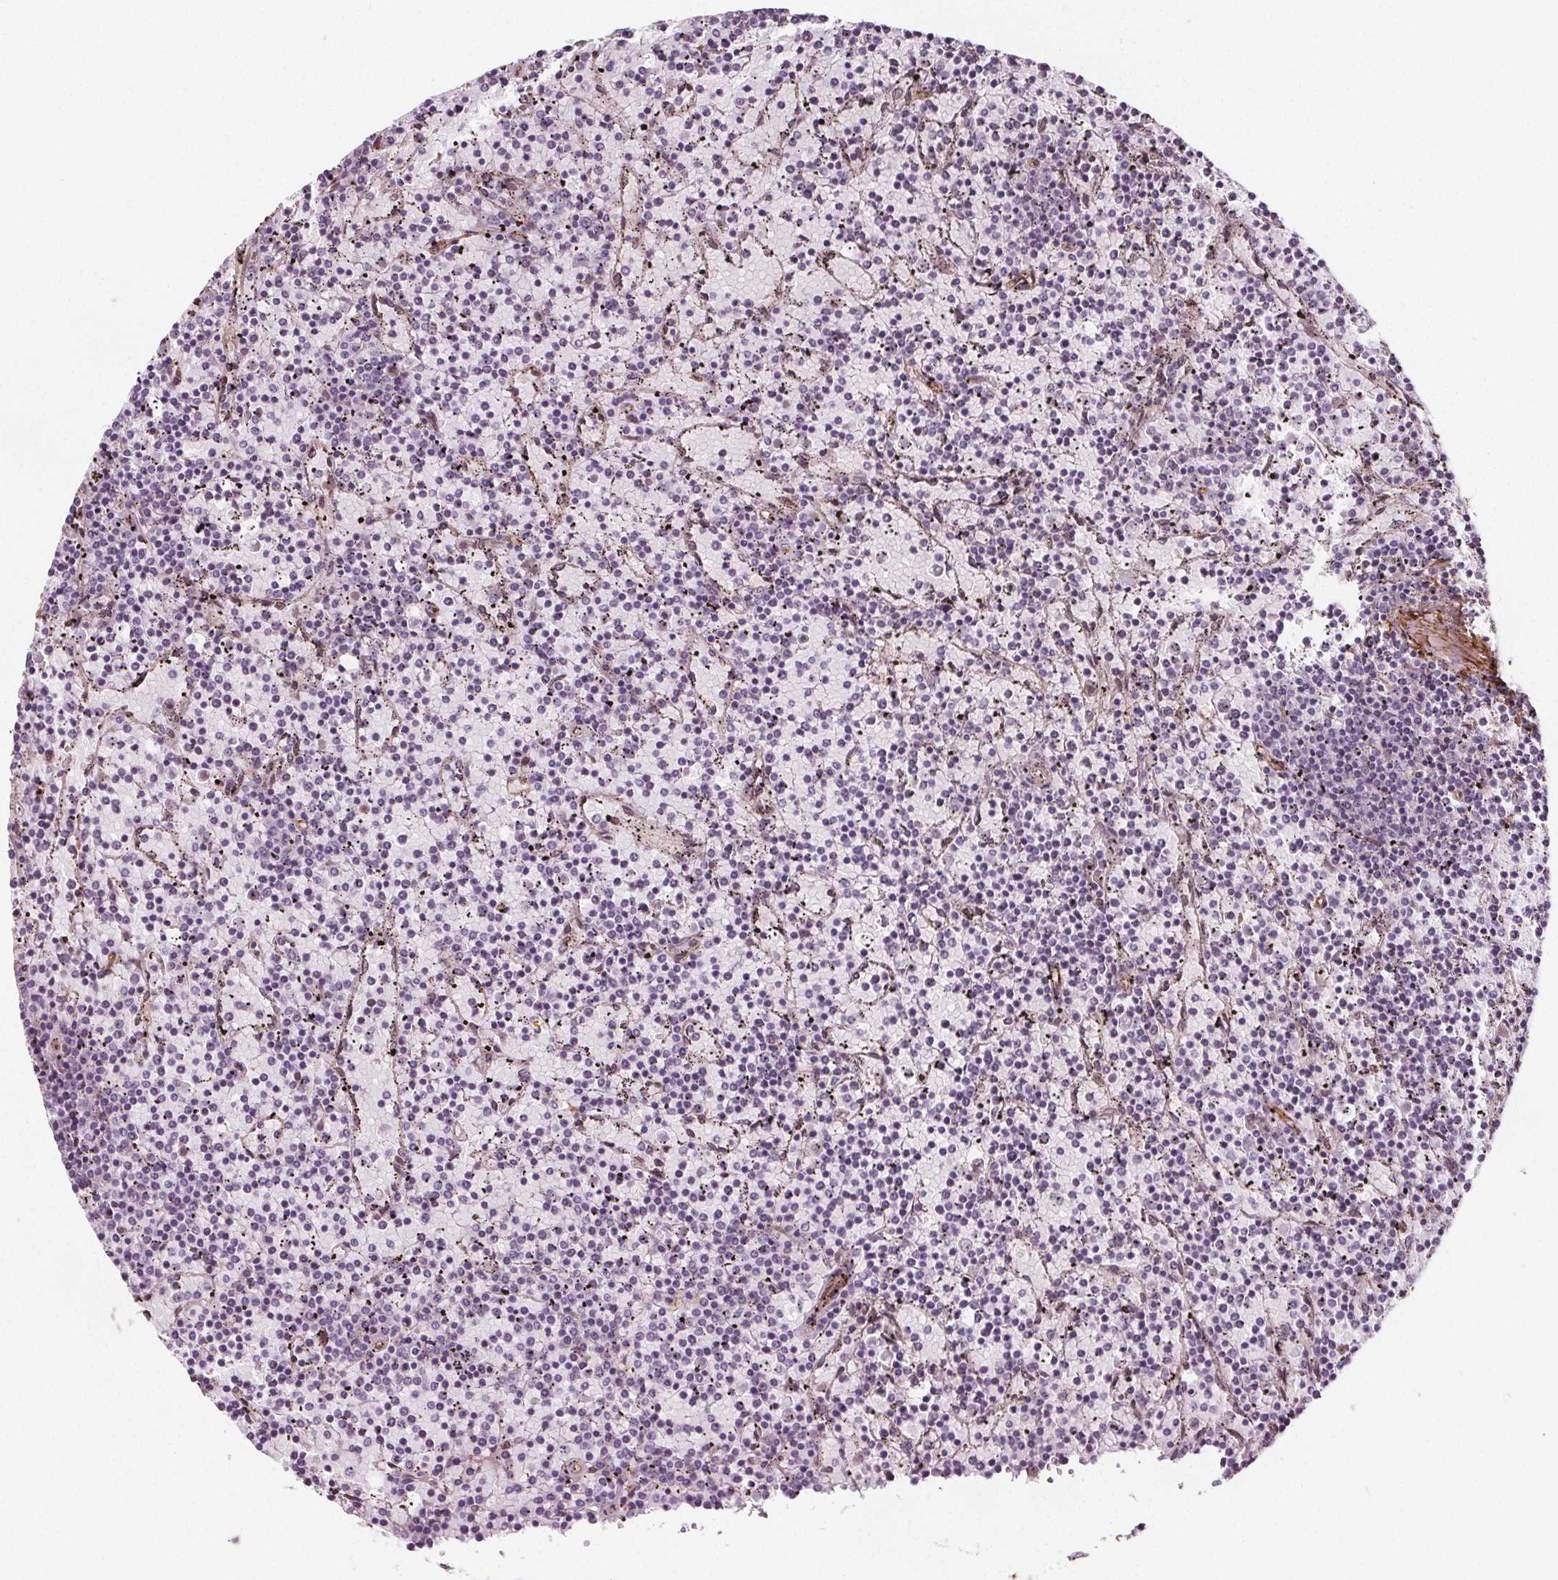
{"staining": {"intensity": "negative", "quantity": "none", "location": "none"}, "tissue": "lymphoma", "cell_type": "Tumor cells", "image_type": "cancer", "snomed": [{"axis": "morphology", "description": "Malignant lymphoma, non-Hodgkin's type, Low grade"}, {"axis": "topography", "description": "Spleen"}], "caption": "Histopathology image shows no protein staining in tumor cells of malignant lymphoma, non-Hodgkin's type (low-grade) tissue. (DAB IHC with hematoxylin counter stain).", "gene": "HAS1", "patient": {"sex": "female", "age": 77}}